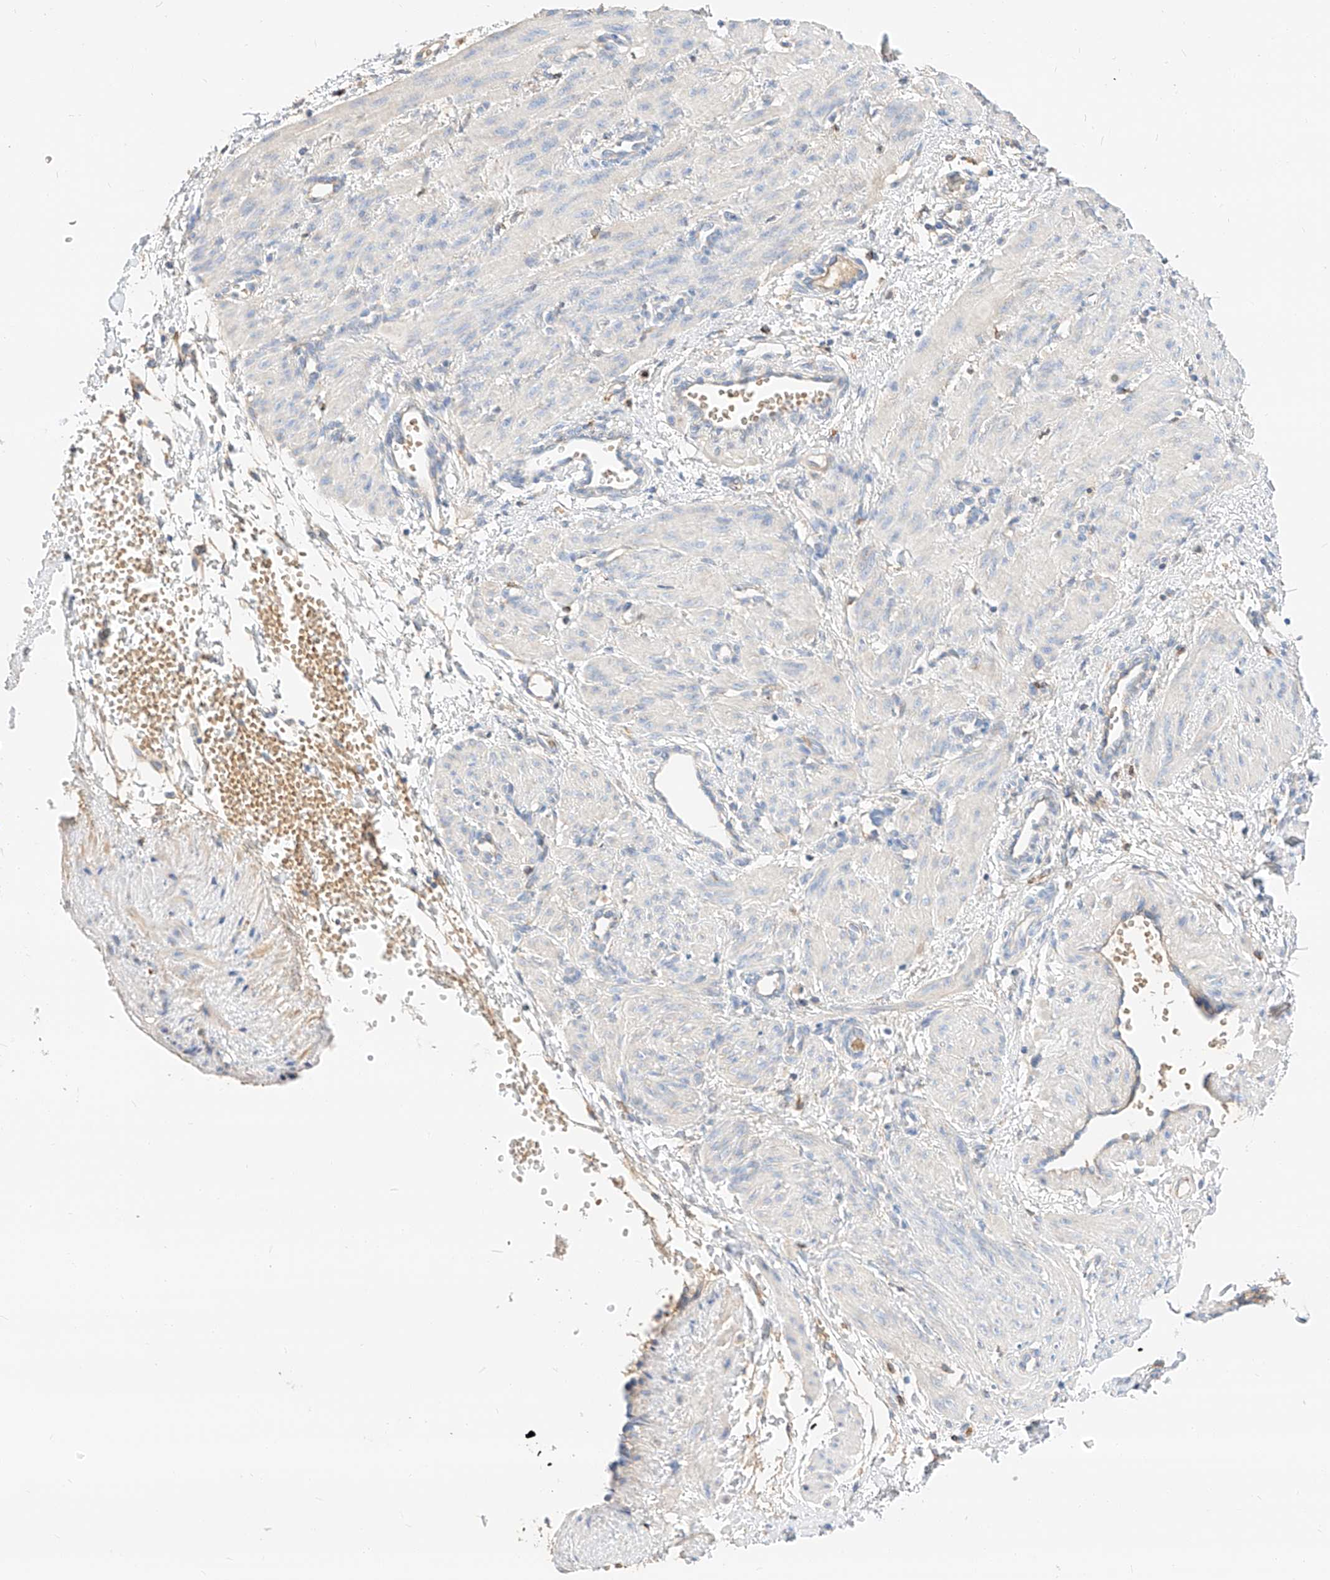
{"staining": {"intensity": "negative", "quantity": "none", "location": "none"}, "tissue": "smooth muscle", "cell_type": "Smooth muscle cells", "image_type": "normal", "snomed": [{"axis": "morphology", "description": "Normal tissue, NOS"}, {"axis": "topography", "description": "Endometrium"}], "caption": "Immunohistochemical staining of normal smooth muscle displays no significant expression in smooth muscle cells.", "gene": "MAP7", "patient": {"sex": "female", "age": 33}}